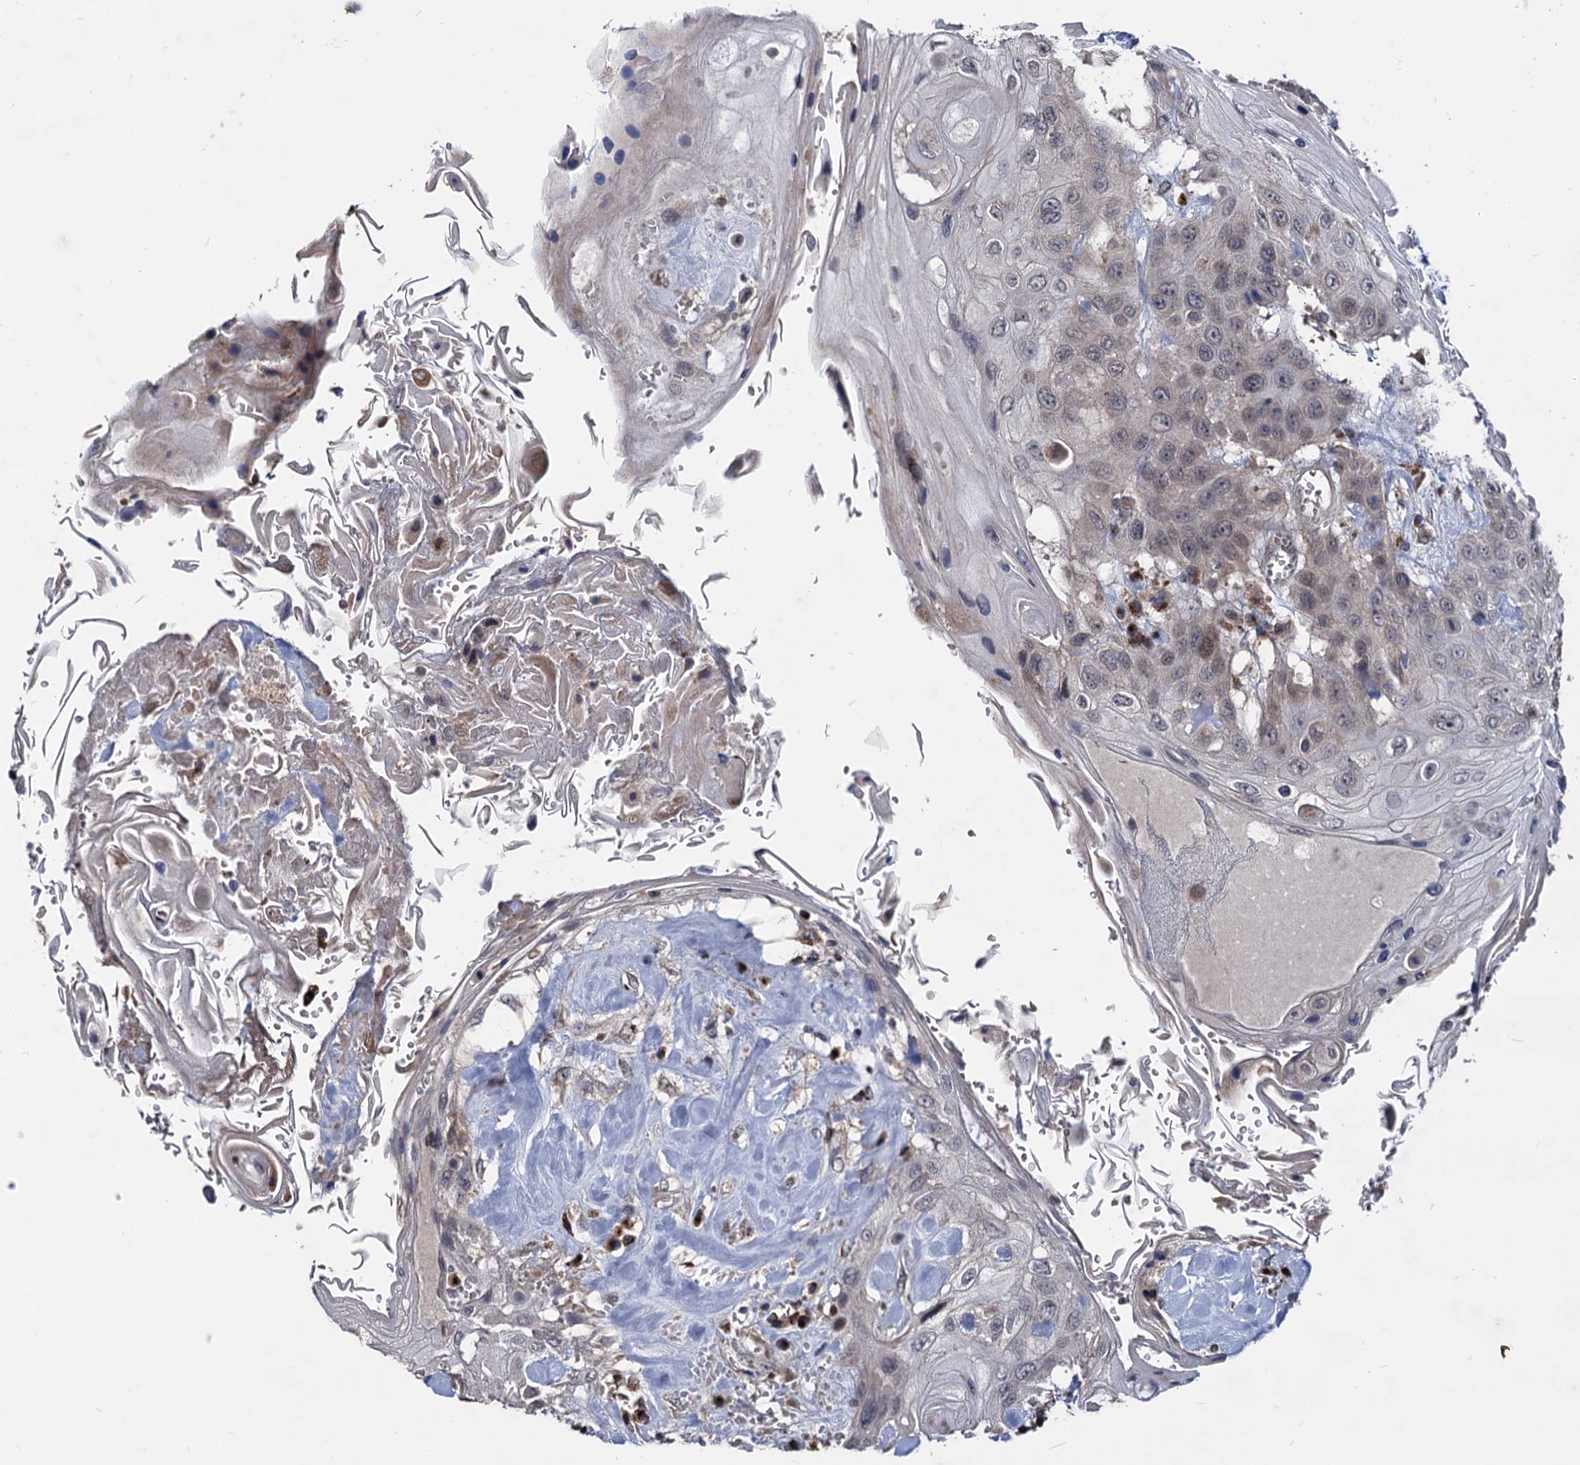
{"staining": {"intensity": "weak", "quantity": "25%-75%", "location": "cytoplasmic/membranous,nuclear"}, "tissue": "head and neck cancer", "cell_type": "Tumor cells", "image_type": "cancer", "snomed": [{"axis": "morphology", "description": "Squamous cell carcinoma, NOS"}, {"axis": "topography", "description": "Head-Neck"}], "caption": "The micrograph displays staining of squamous cell carcinoma (head and neck), revealing weak cytoplasmic/membranous and nuclear protein expression (brown color) within tumor cells.", "gene": "SMAGP", "patient": {"sex": "female", "age": 43}}